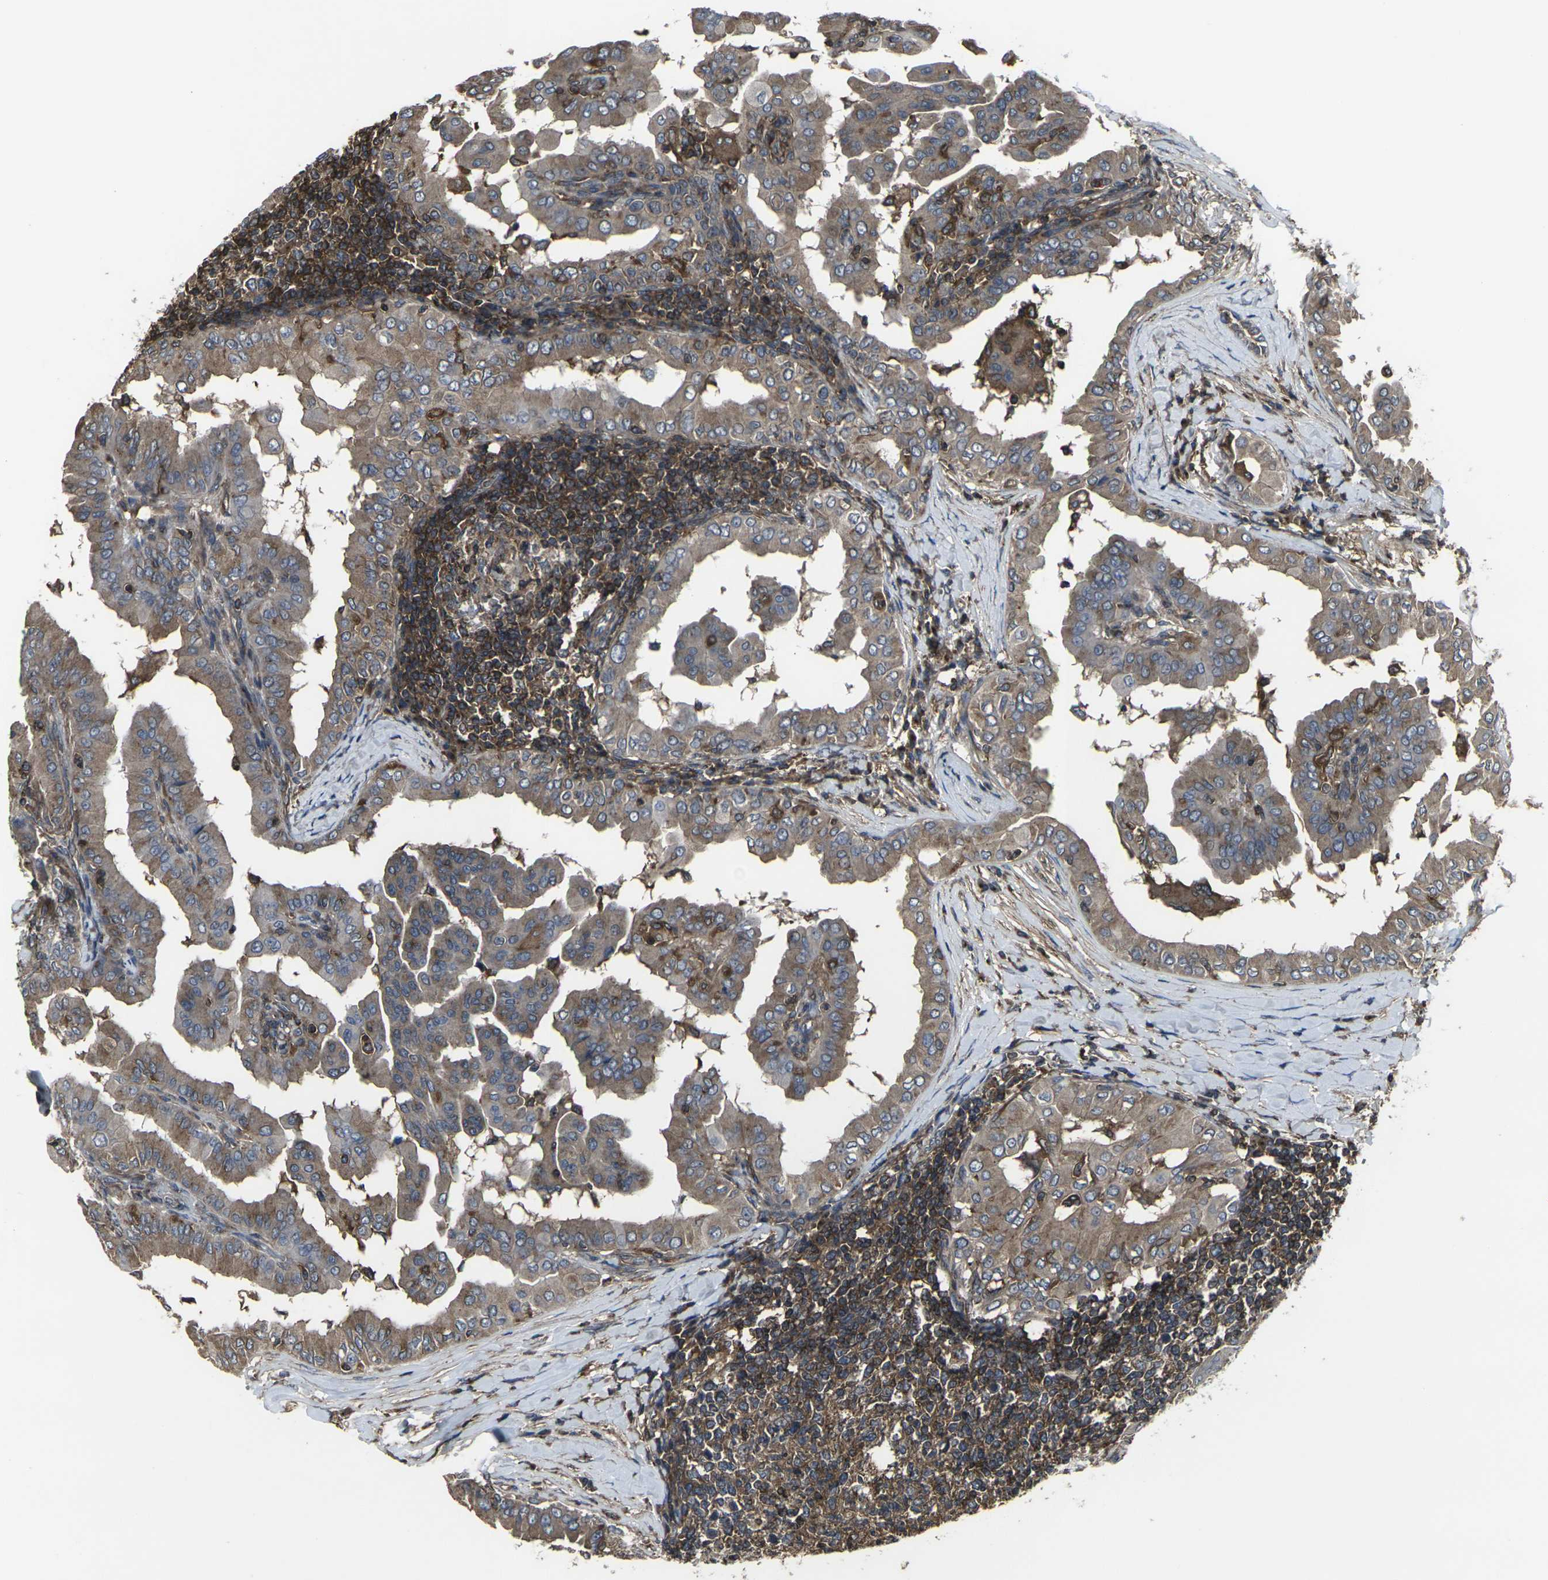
{"staining": {"intensity": "weak", "quantity": ">75%", "location": "cytoplasmic/membranous"}, "tissue": "thyroid cancer", "cell_type": "Tumor cells", "image_type": "cancer", "snomed": [{"axis": "morphology", "description": "Papillary adenocarcinoma, NOS"}, {"axis": "topography", "description": "Thyroid gland"}], "caption": "A photomicrograph of thyroid papillary adenocarcinoma stained for a protein displays weak cytoplasmic/membranous brown staining in tumor cells. The staining was performed using DAB, with brown indicating positive protein expression. Nuclei are stained blue with hematoxylin.", "gene": "PRKACB", "patient": {"sex": "male", "age": 33}}